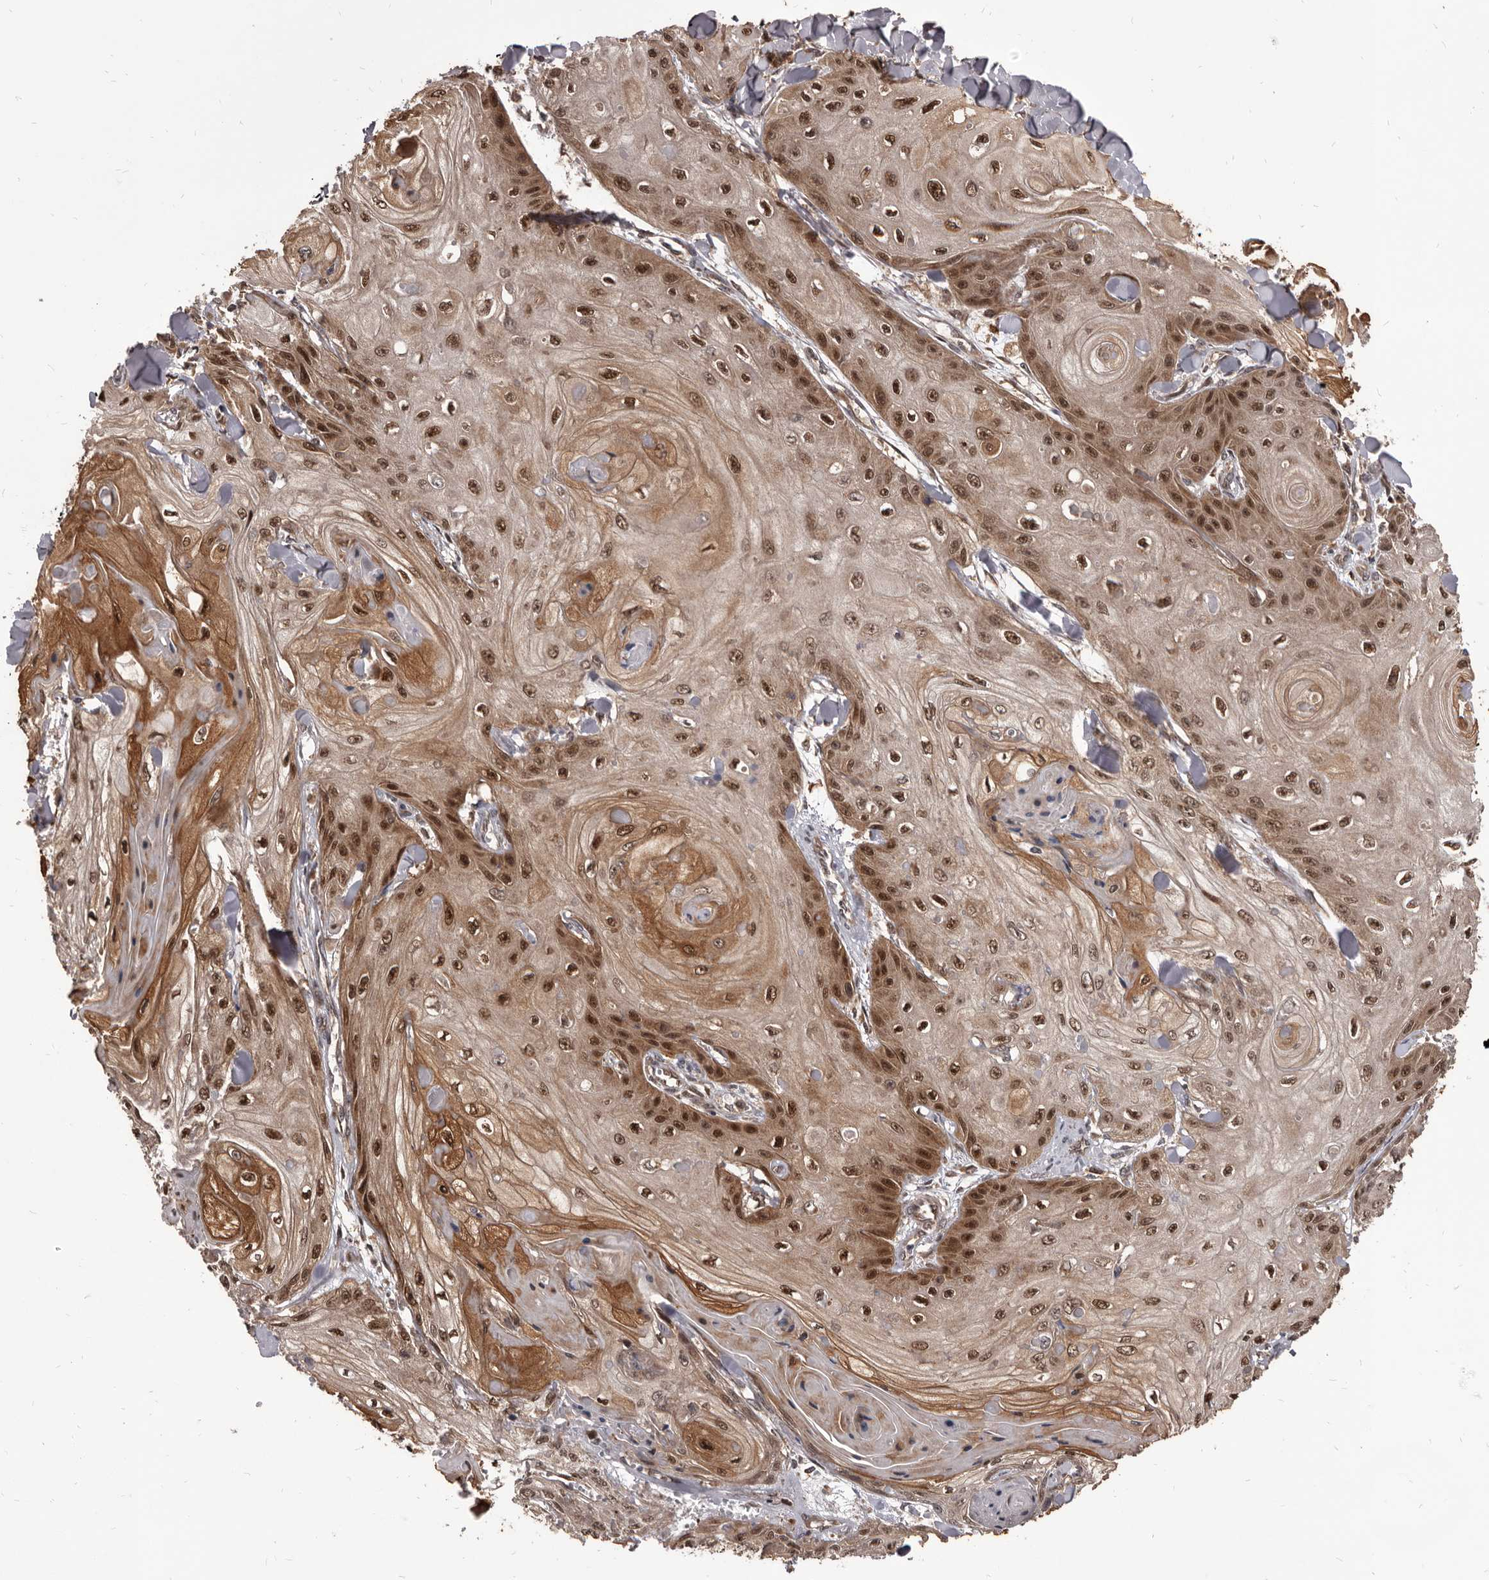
{"staining": {"intensity": "moderate", "quantity": ">75%", "location": "cytoplasmic/membranous,nuclear"}, "tissue": "skin cancer", "cell_type": "Tumor cells", "image_type": "cancer", "snomed": [{"axis": "morphology", "description": "Squamous cell carcinoma, NOS"}, {"axis": "topography", "description": "Skin"}], "caption": "This is a micrograph of immunohistochemistry (IHC) staining of skin squamous cell carcinoma, which shows moderate expression in the cytoplasmic/membranous and nuclear of tumor cells.", "gene": "MAP3K14", "patient": {"sex": "male", "age": 74}}